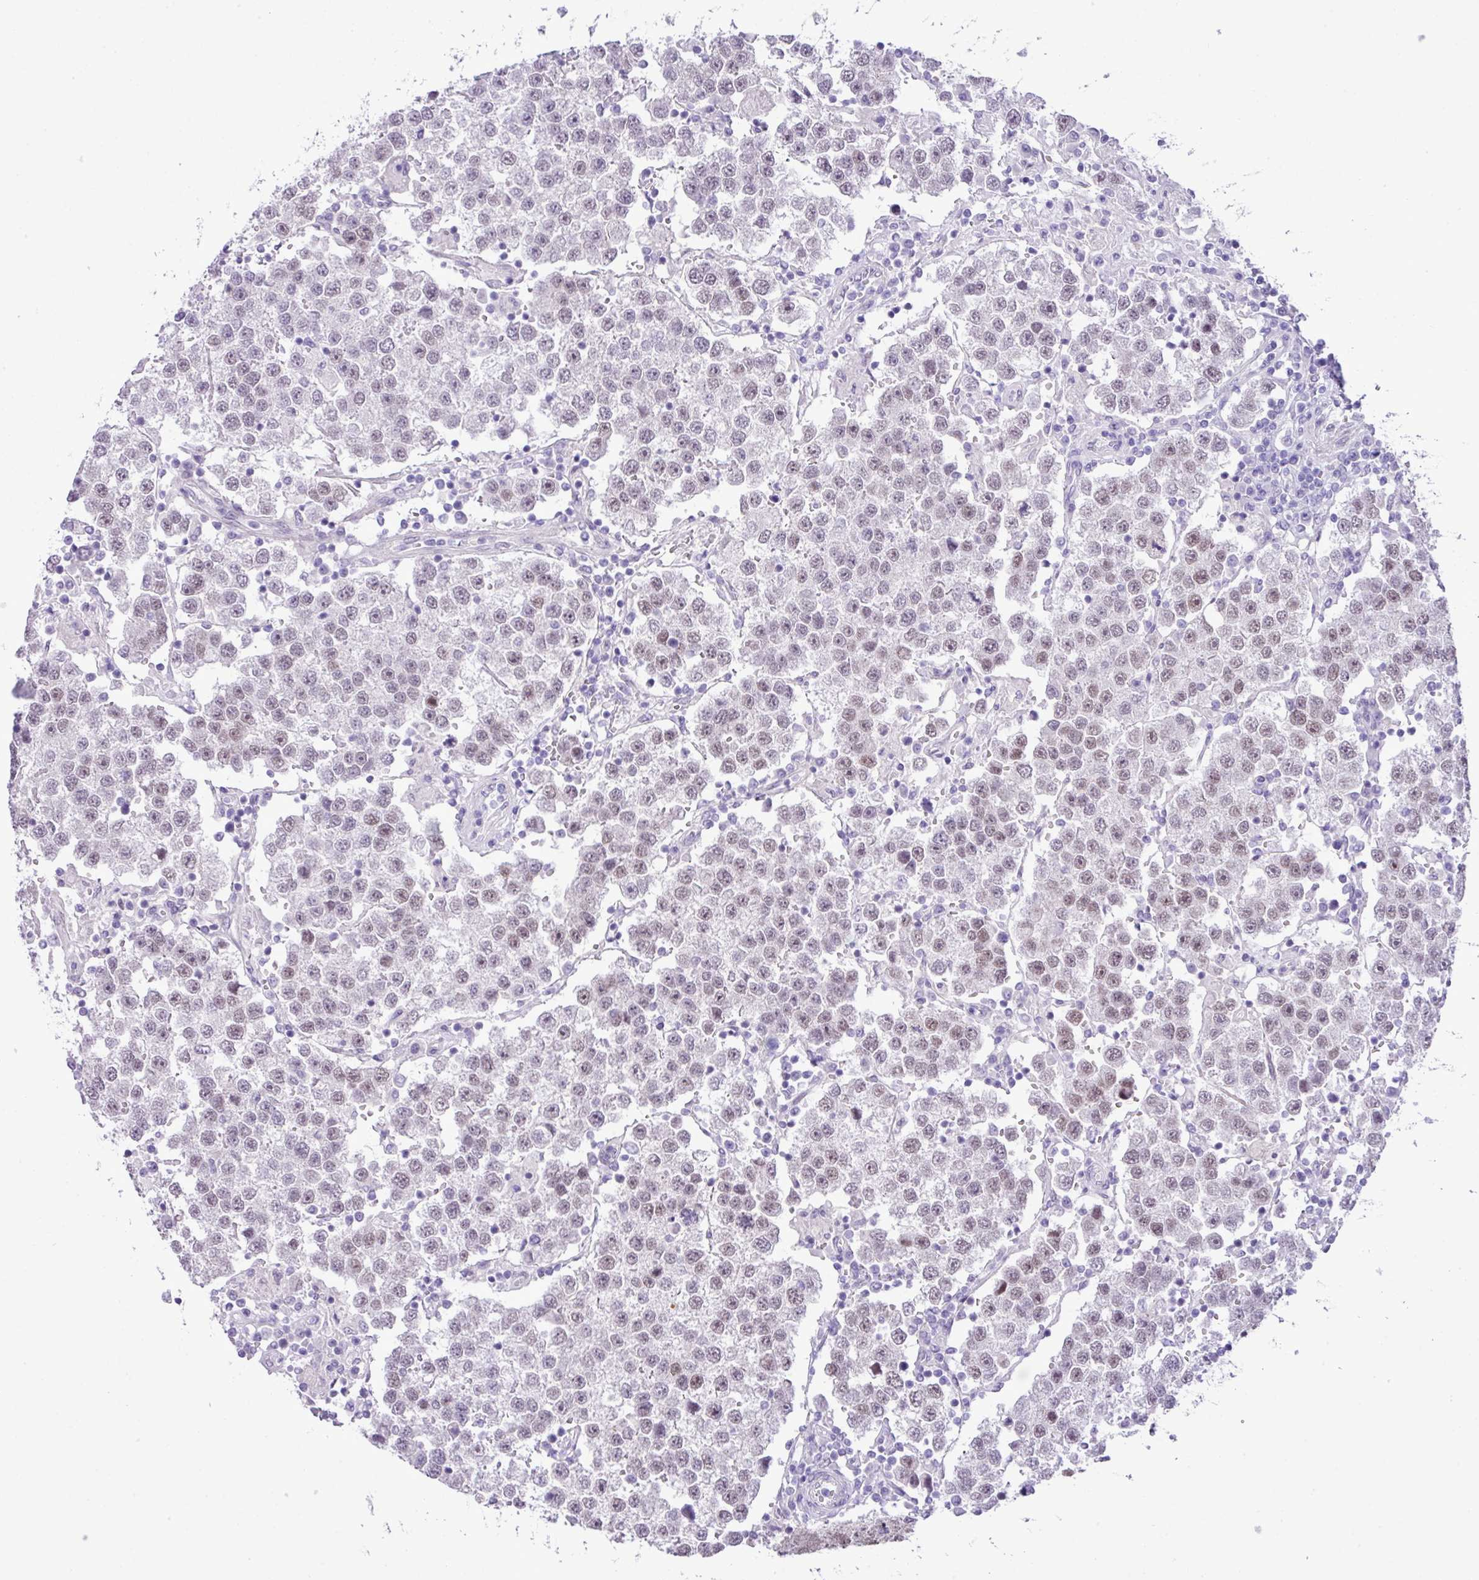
{"staining": {"intensity": "moderate", "quantity": "25%-75%", "location": "nuclear"}, "tissue": "testis cancer", "cell_type": "Tumor cells", "image_type": "cancer", "snomed": [{"axis": "morphology", "description": "Seminoma, NOS"}, {"axis": "topography", "description": "Testis"}], "caption": "Protein expression analysis of human testis seminoma reveals moderate nuclear positivity in about 25%-75% of tumor cells.", "gene": "YLPM1", "patient": {"sex": "male", "age": 37}}